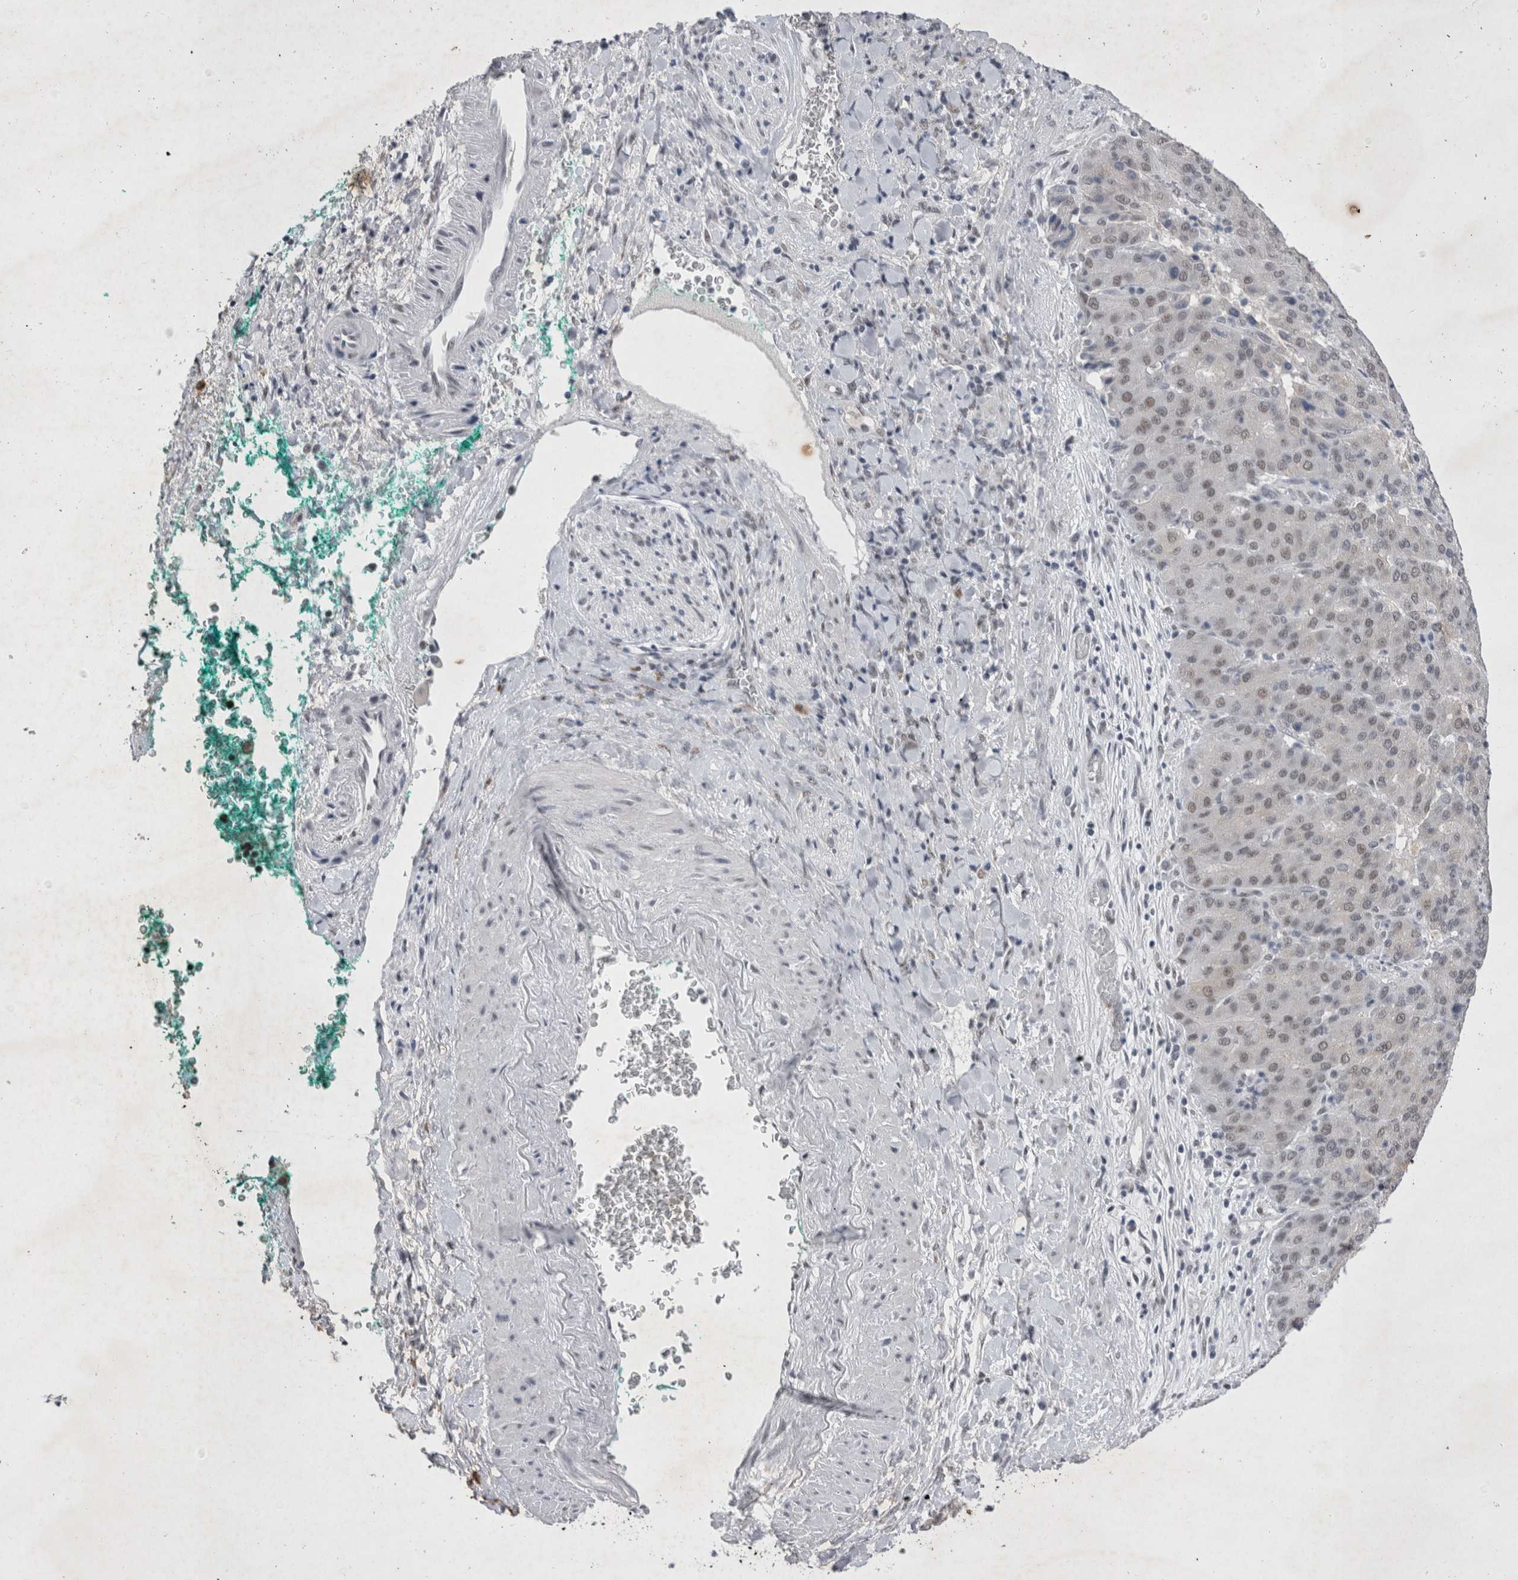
{"staining": {"intensity": "weak", "quantity": "25%-75%", "location": "nuclear"}, "tissue": "liver cancer", "cell_type": "Tumor cells", "image_type": "cancer", "snomed": [{"axis": "morphology", "description": "Carcinoma, Hepatocellular, NOS"}, {"axis": "topography", "description": "Liver"}], "caption": "IHC image of neoplastic tissue: liver hepatocellular carcinoma stained using IHC shows low levels of weak protein expression localized specifically in the nuclear of tumor cells, appearing as a nuclear brown color.", "gene": "RBM6", "patient": {"sex": "male", "age": 65}}